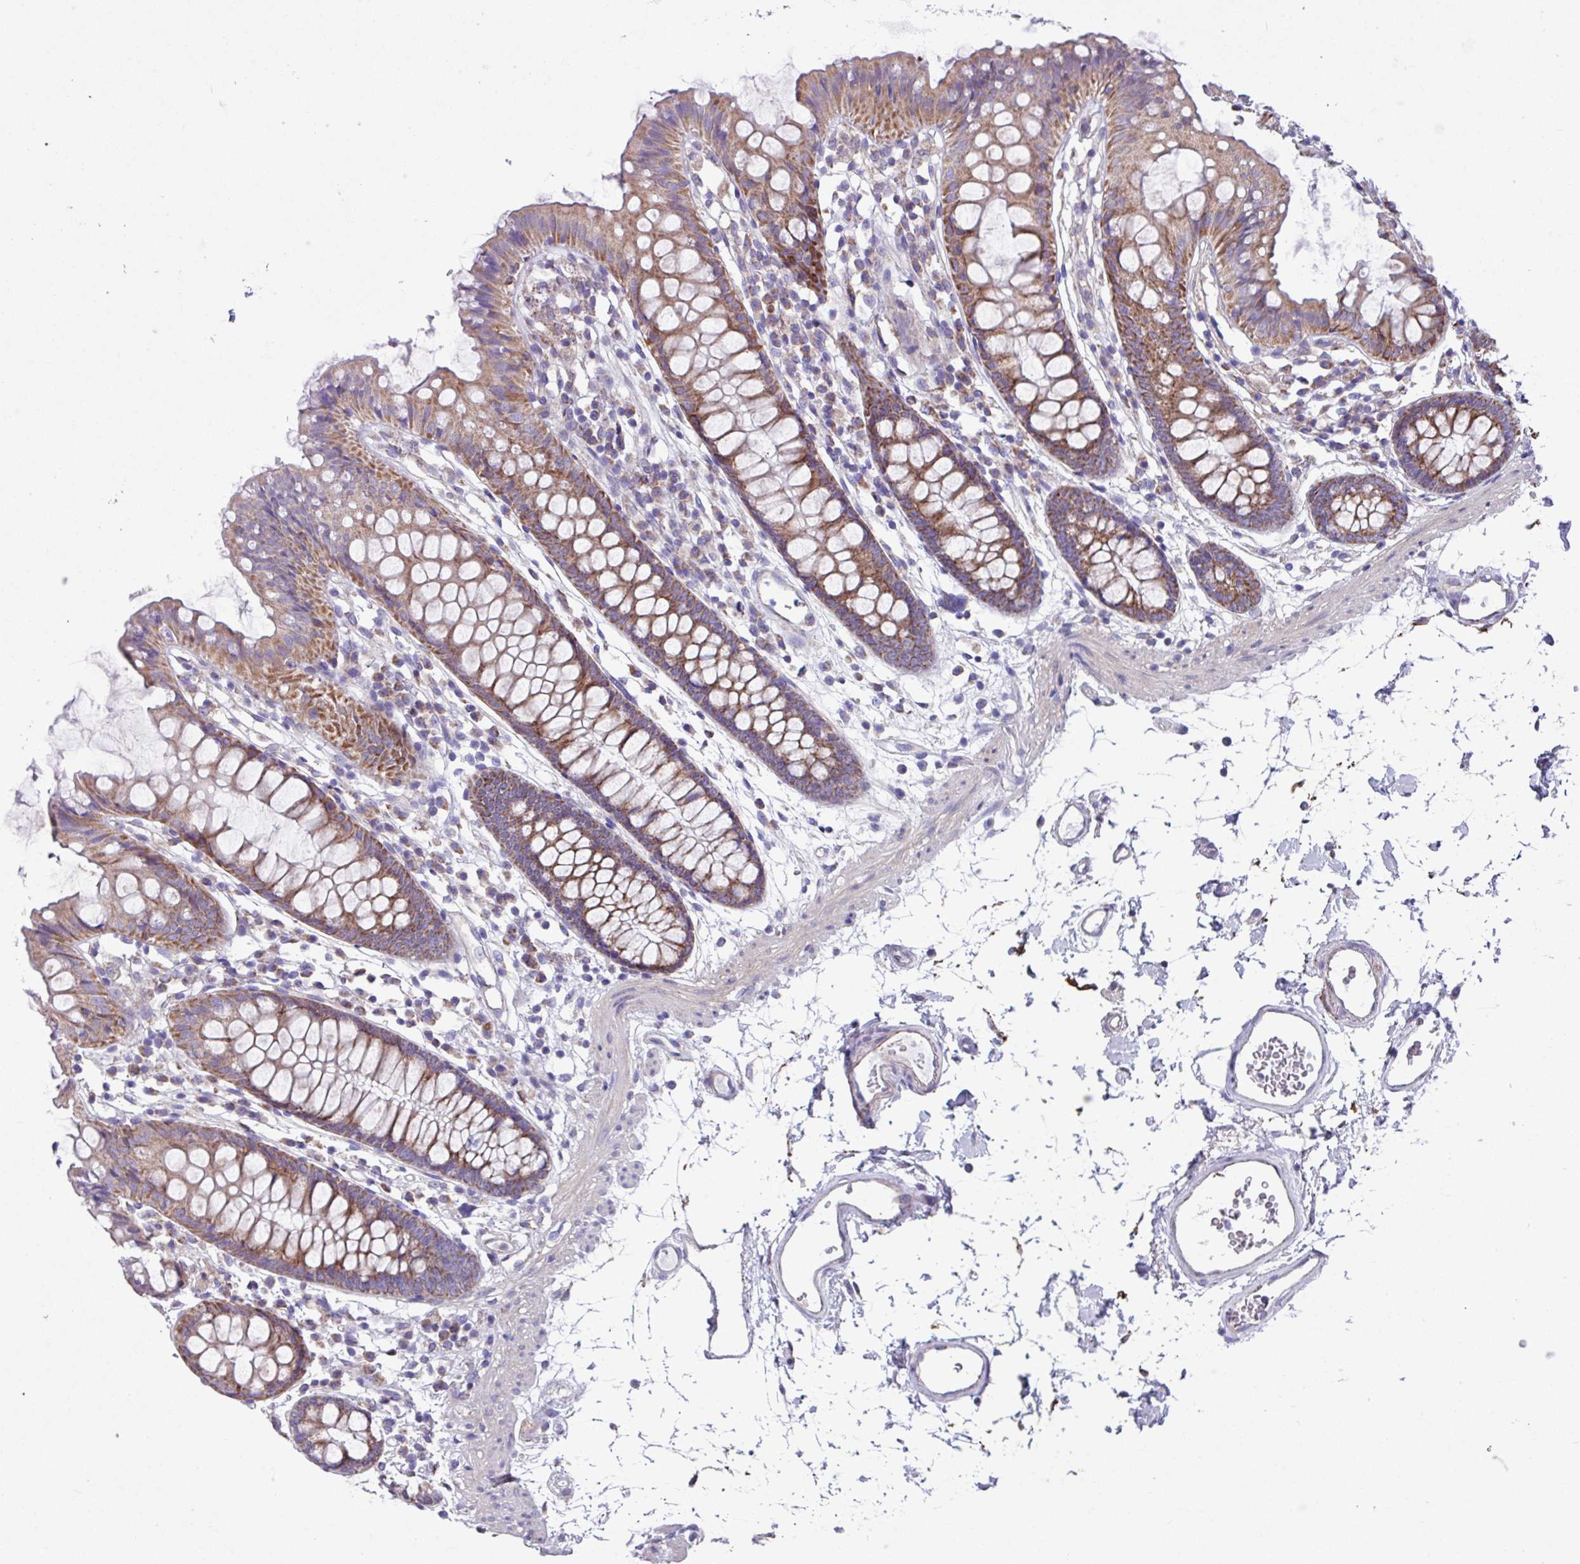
{"staining": {"intensity": "negative", "quantity": "none", "location": "none"}, "tissue": "colon", "cell_type": "Endothelial cells", "image_type": "normal", "snomed": [{"axis": "morphology", "description": "Normal tissue, NOS"}, {"axis": "topography", "description": "Colon"}], "caption": "Immunohistochemistry (IHC) of unremarkable human colon displays no expression in endothelial cells.", "gene": "OTULIN", "patient": {"sex": "female", "age": 84}}